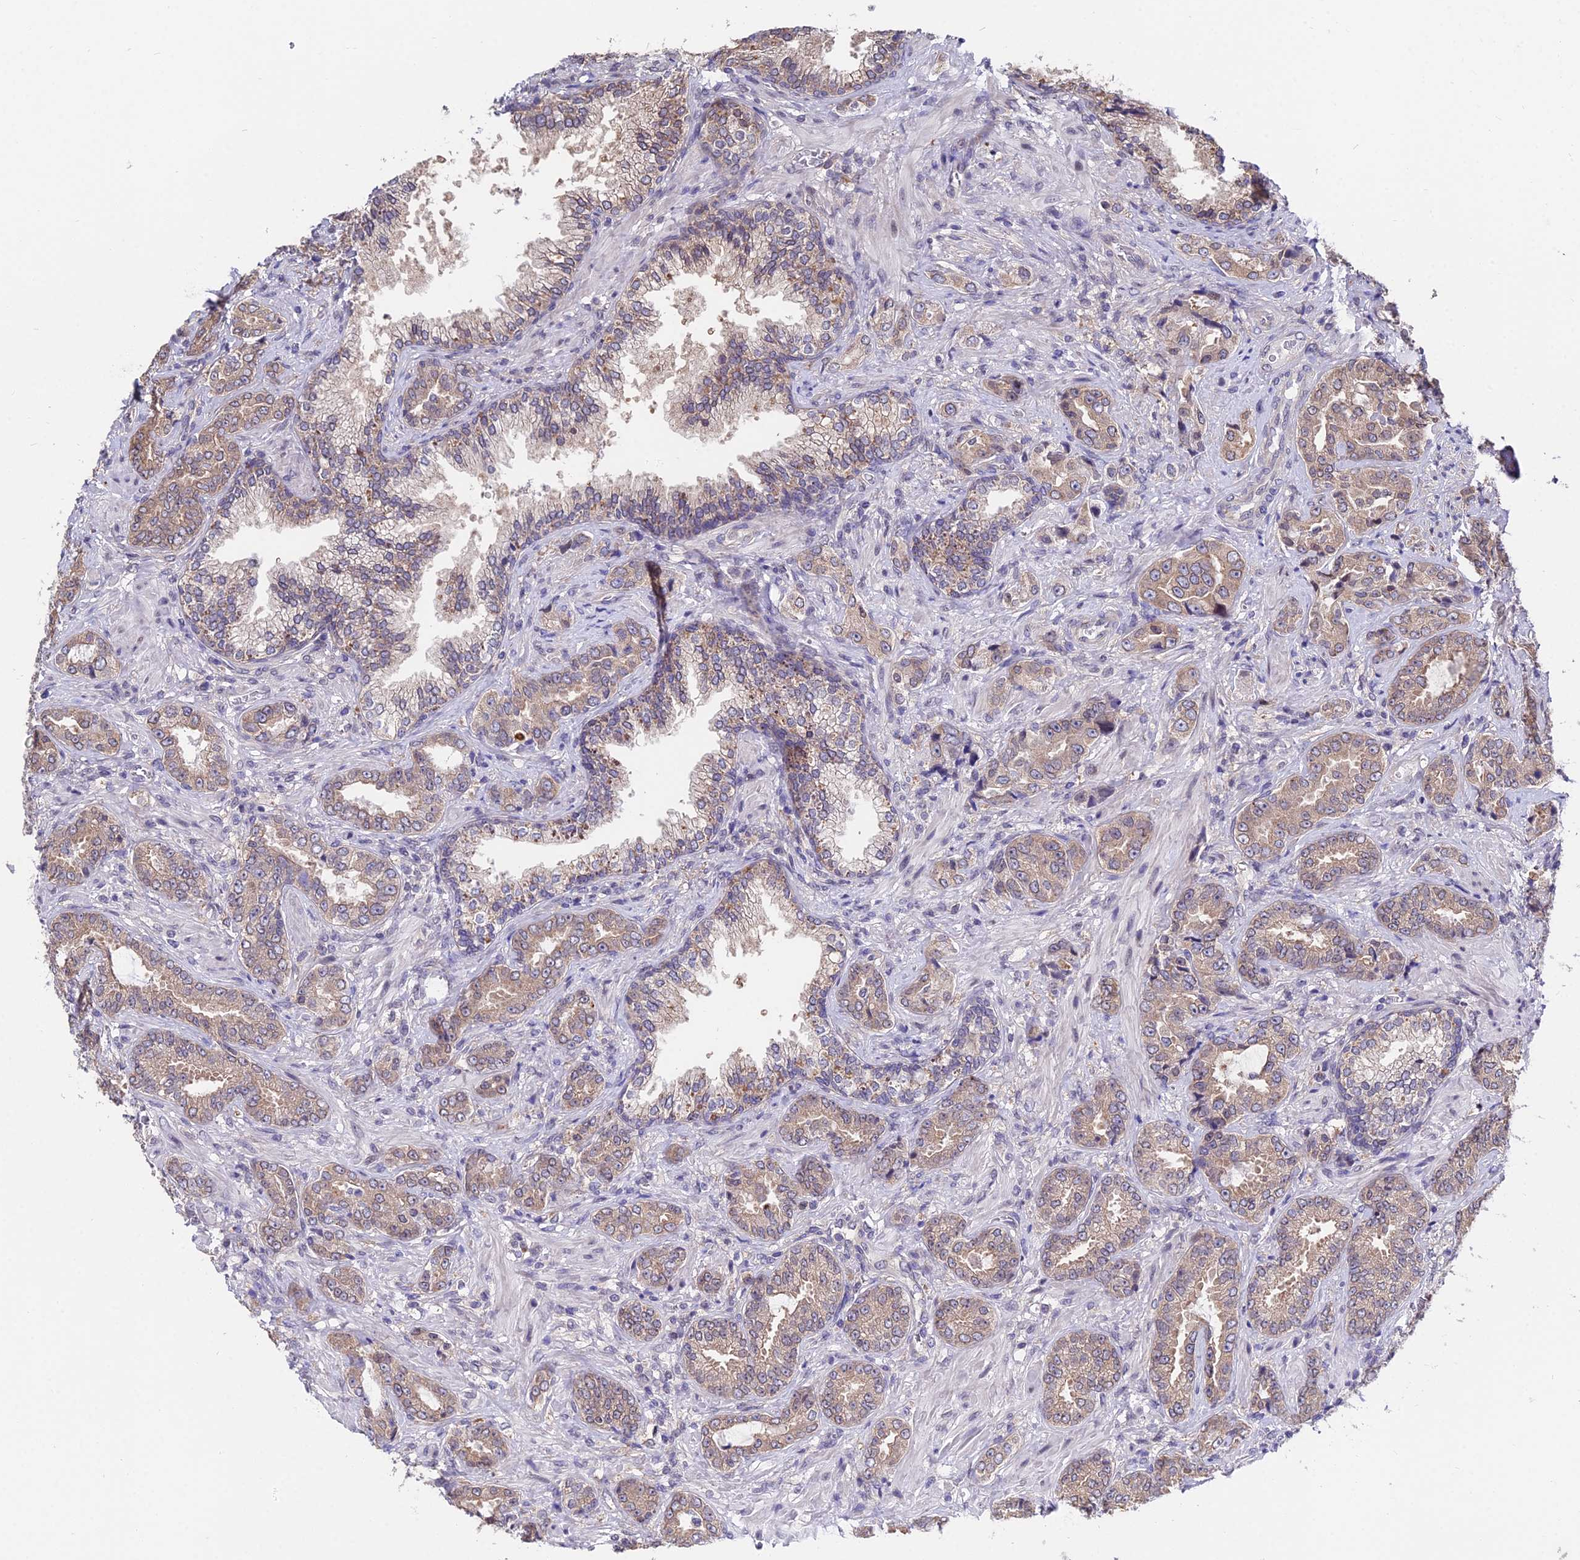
{"staining": {"intensity": "weak", "quantity": "25%-75%", "location": "cytoplasmic/membranous"}, "tissue": "prostate cancer", "cell_type": "Tumor cells", "image_type": "cancer", "snomed": [{"axis": "morphology", "description": "Adenocarcinoma, High grade"}, {"axis": "topography", "description": "Prostate"}], "caption": "IHC histopathology image of neoplastic tissue: high-grade adenocarcinoma (prostate) stained using immunohistochemistry (IHC) demonstrates low levels of weak protein expression localized specifically in the cytoplasmic/membranous of tumor cells, appearing as a cytoplasmic/membranous brown color.", "gene": "INPP4A", "patient": {"sex": "male", "age": 71}}